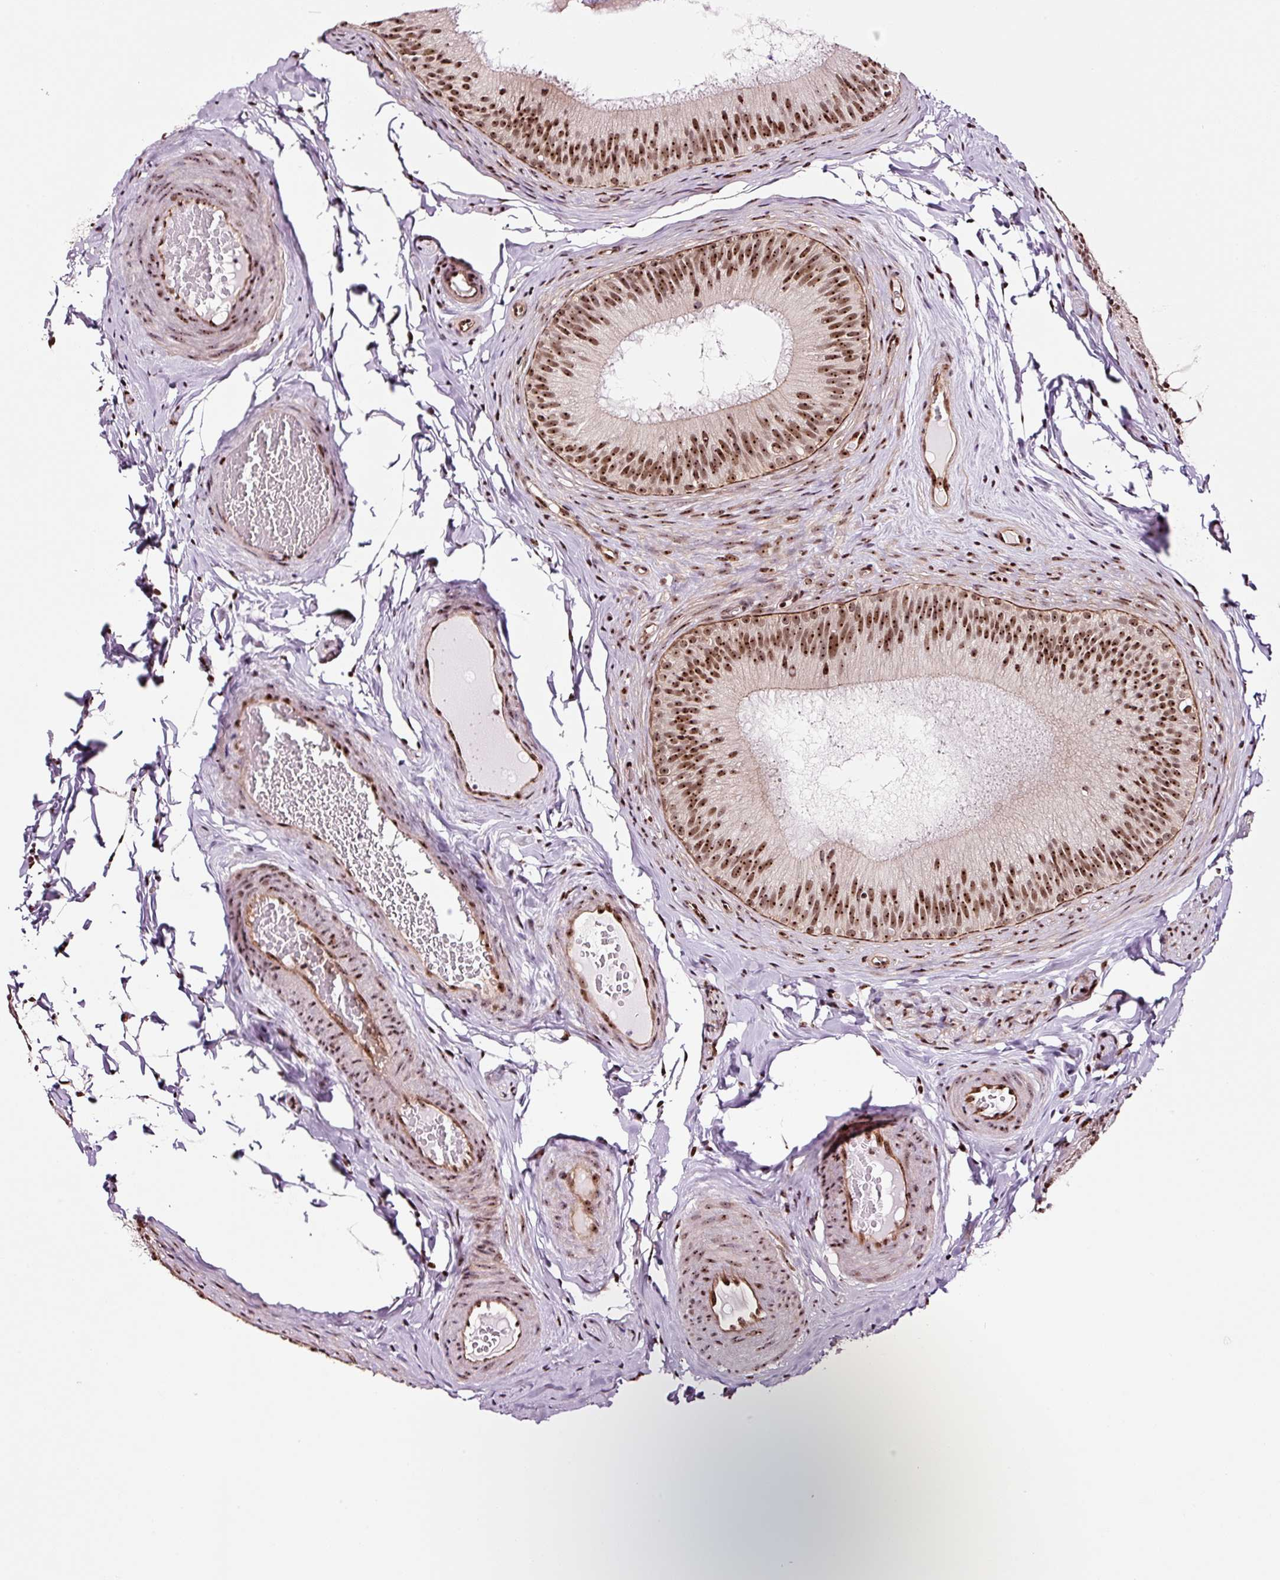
{"staining": {"intensity": "strong", "quantity": ">75%", "location": "nuclear"}, "tissue": "epididymis", "cell_type": "Glandular cells", "image_type": "normal", "snomed": [{"axis": "morphology", "description": "Normal tissue, NOS"}, {"axis": "topography", "description": "Epididymis"}], "caption": "Protein staining by immunohistochemistry (IHC) demonstrates strong nuclear staining in approximately >75% of glandular cells in normal epididymis.", "gene": "GNL3", "patient": {"sex": "male", "age": 24}}